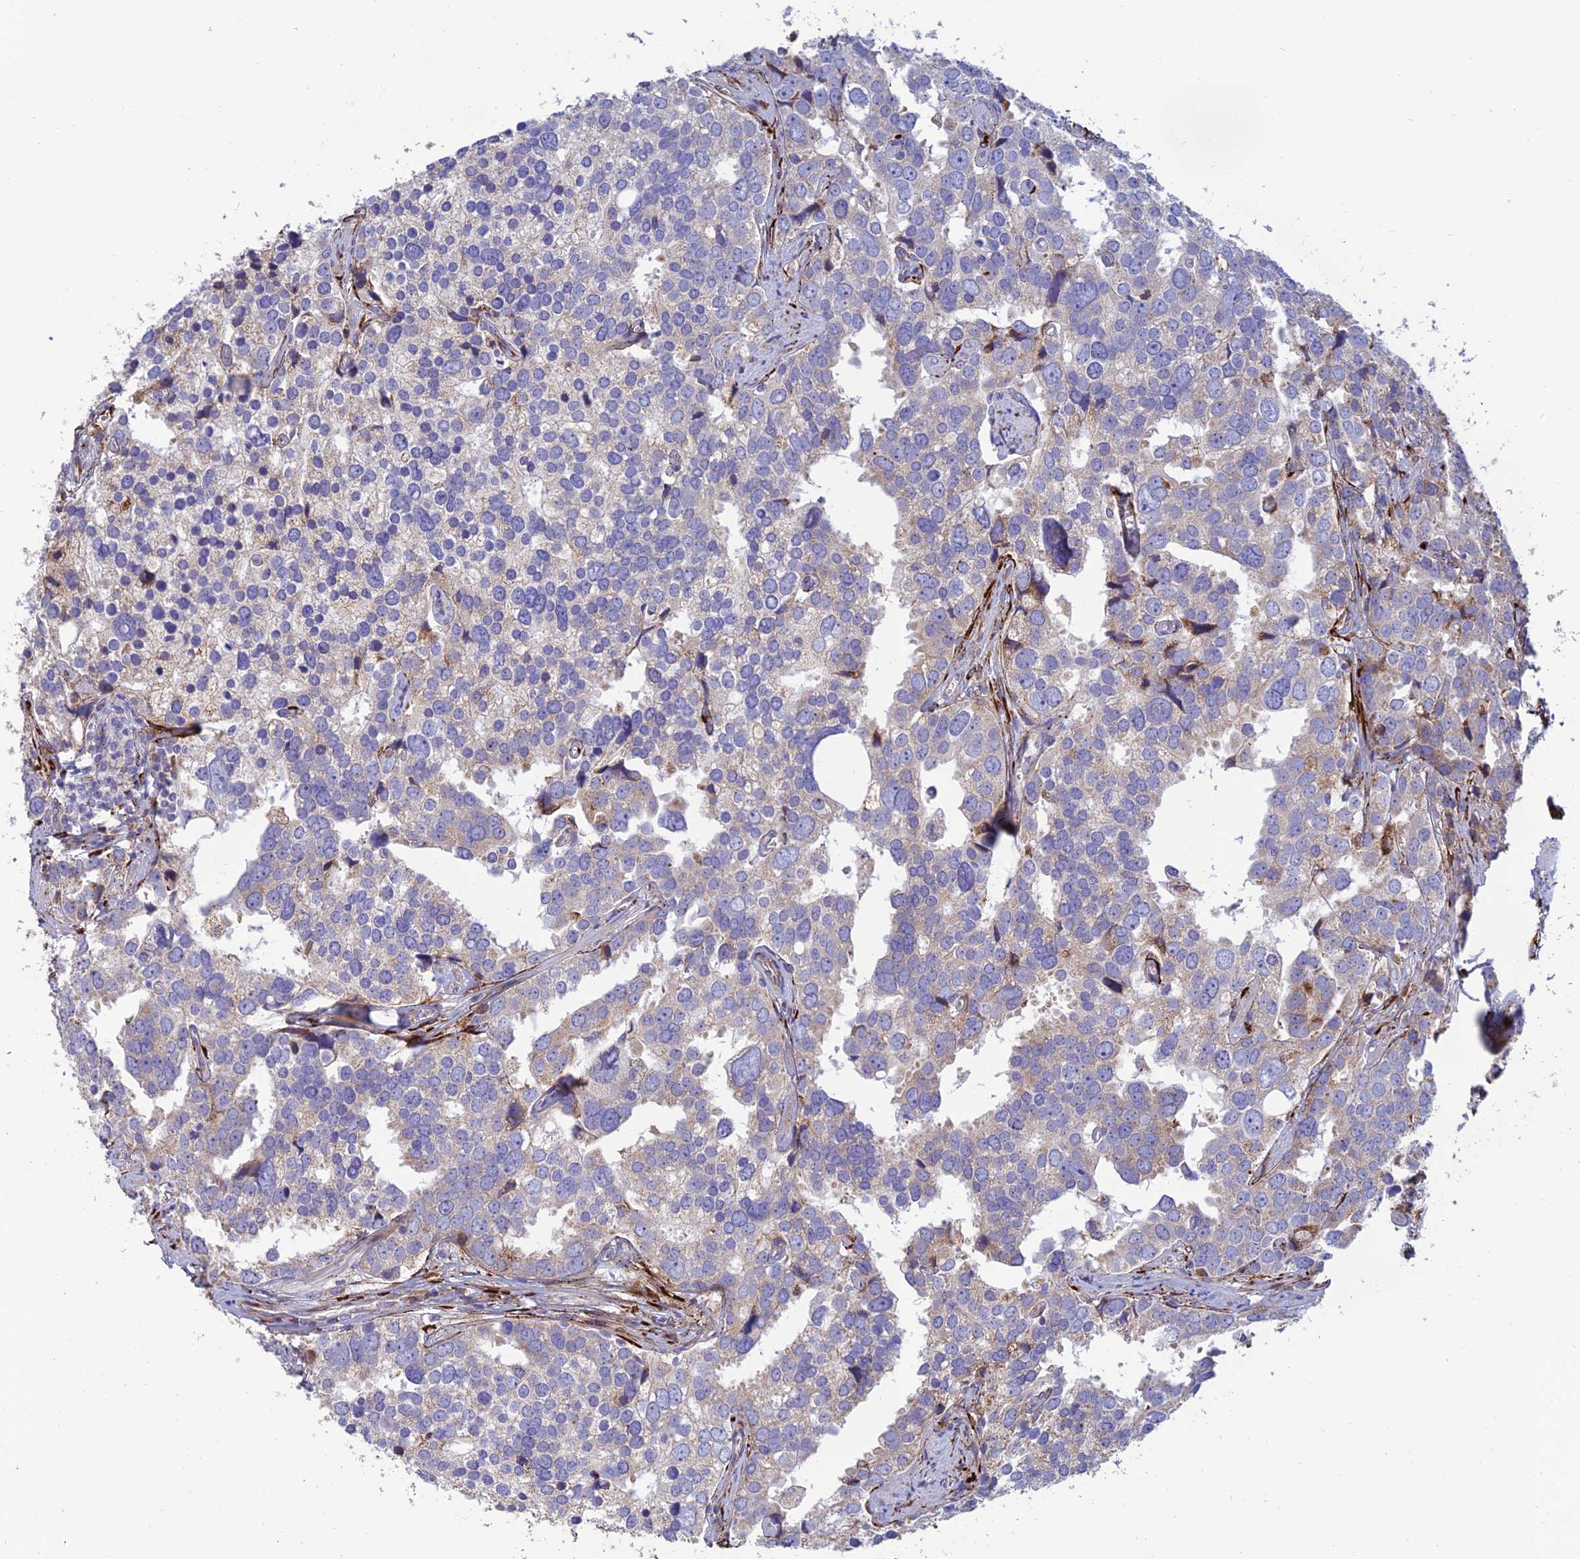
{"staining": {"intensity": "negative", "quantity": "none", "location": "none"}, "tissue": "prostate cancer", "cell_type": "Tumor cells", "image_type": "cancer", "snomed": [{"axis": "morphology", "description": "Adenocarcinoma, High grade"}, {"axis": "topography", "description": "Prostate"}], "caption": "Immunohistochemistry image of neoplastic tissue: prostate cancer stained with DAB demonstrates no significant protein staining in tumor cells.", "gene": "RCN3", "patient": {"sex": "male", "age": 71}}